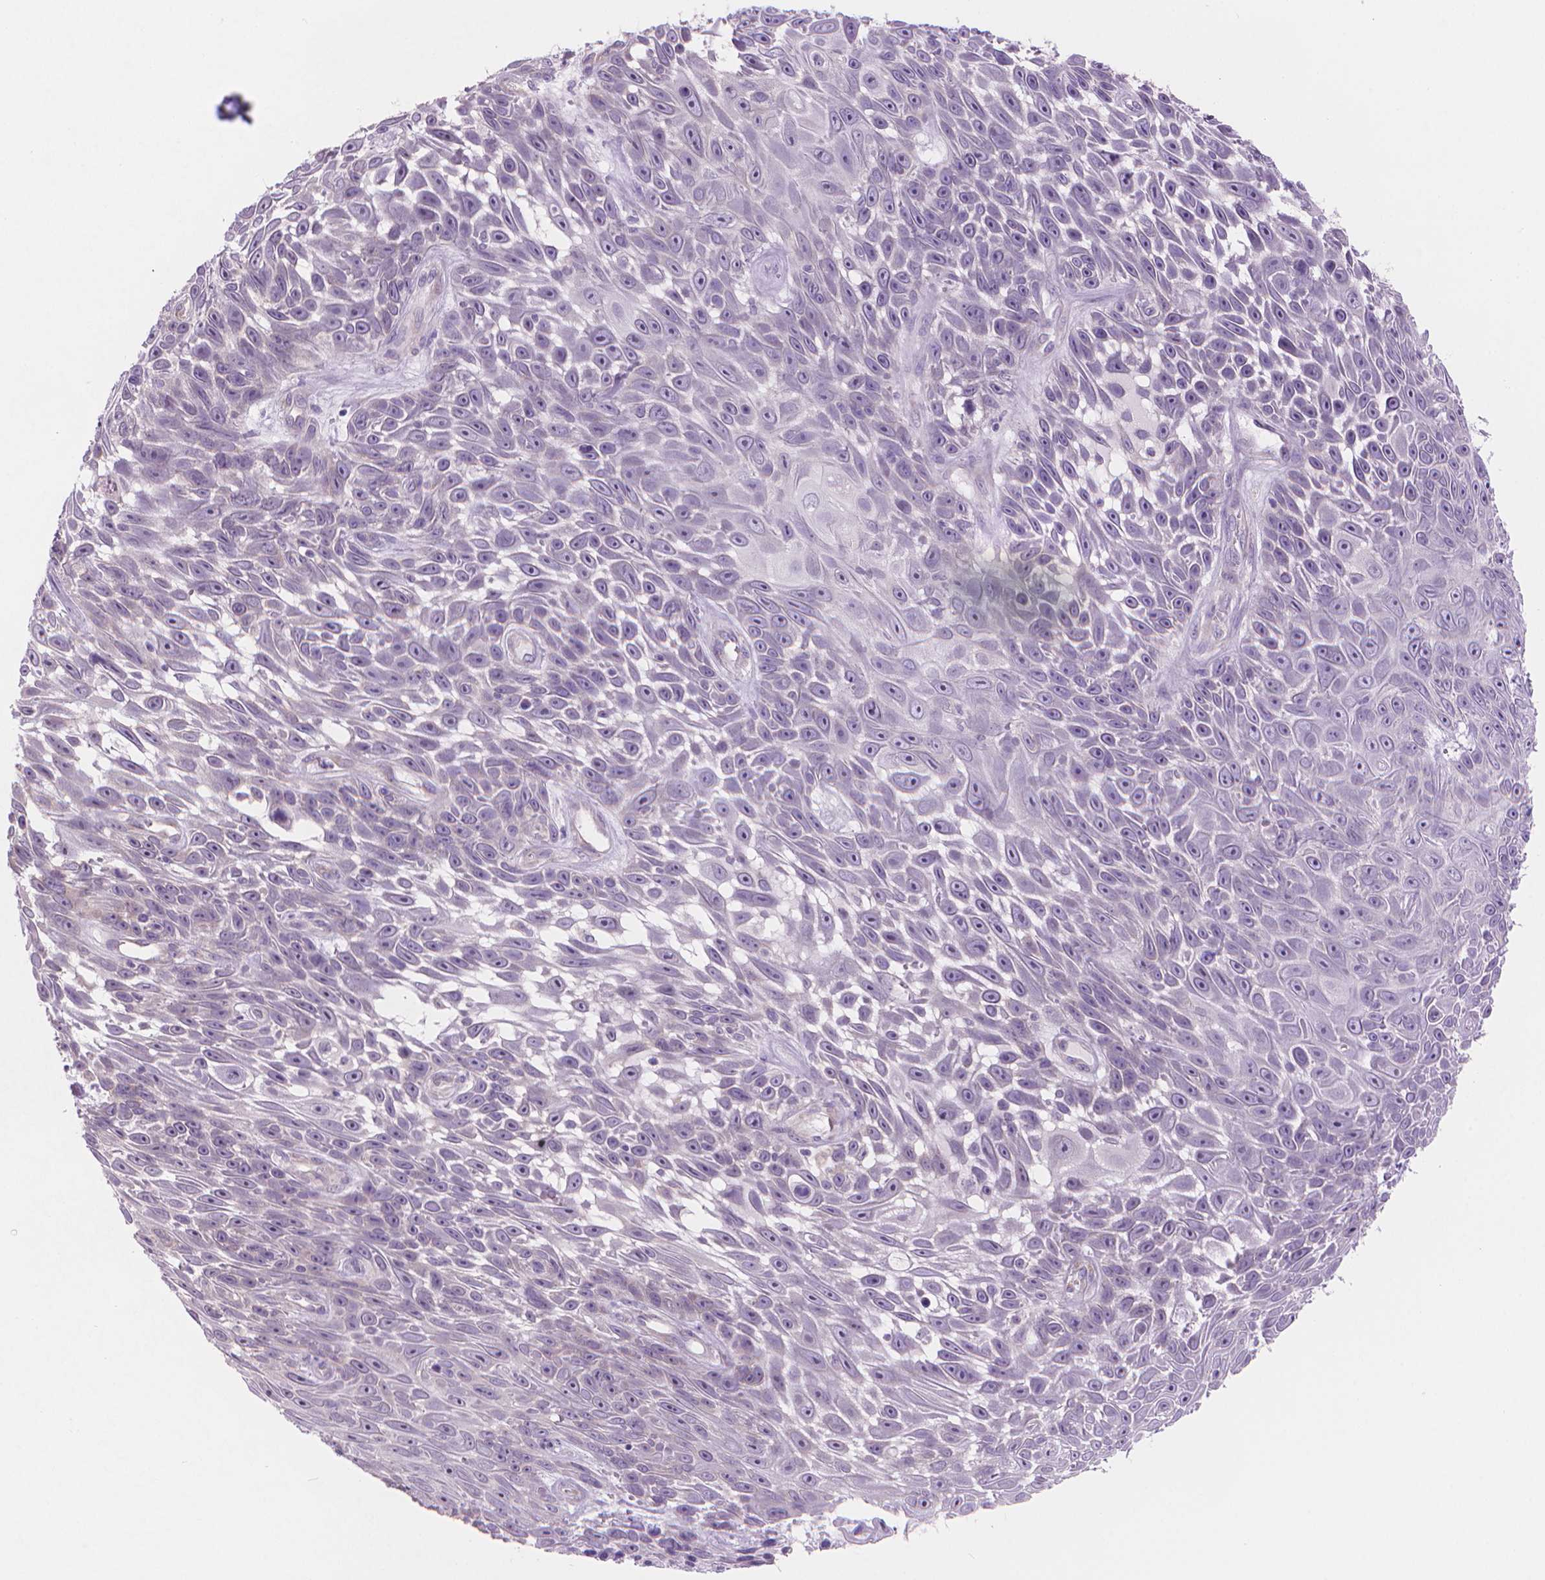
{"staining": {"intensity": "negative", "quantity": "none", "location": "none"}, "tissue": "skin cancer", "cell_type": "Tumor cells", "image_type": "cancer", "snomed": [{"axis": "morphology", "description": "Squamous cell carcinoma, NOS"}, {"axis": "topography", "description": "Skin"}], "caption": "This is an immunohistochemistry micrograph of squamous cell carcinoma (skin). There is no staining in tumor cells.", "gene": "ENSG00000187186", "patient": {"sex": "male", "age": 82}}